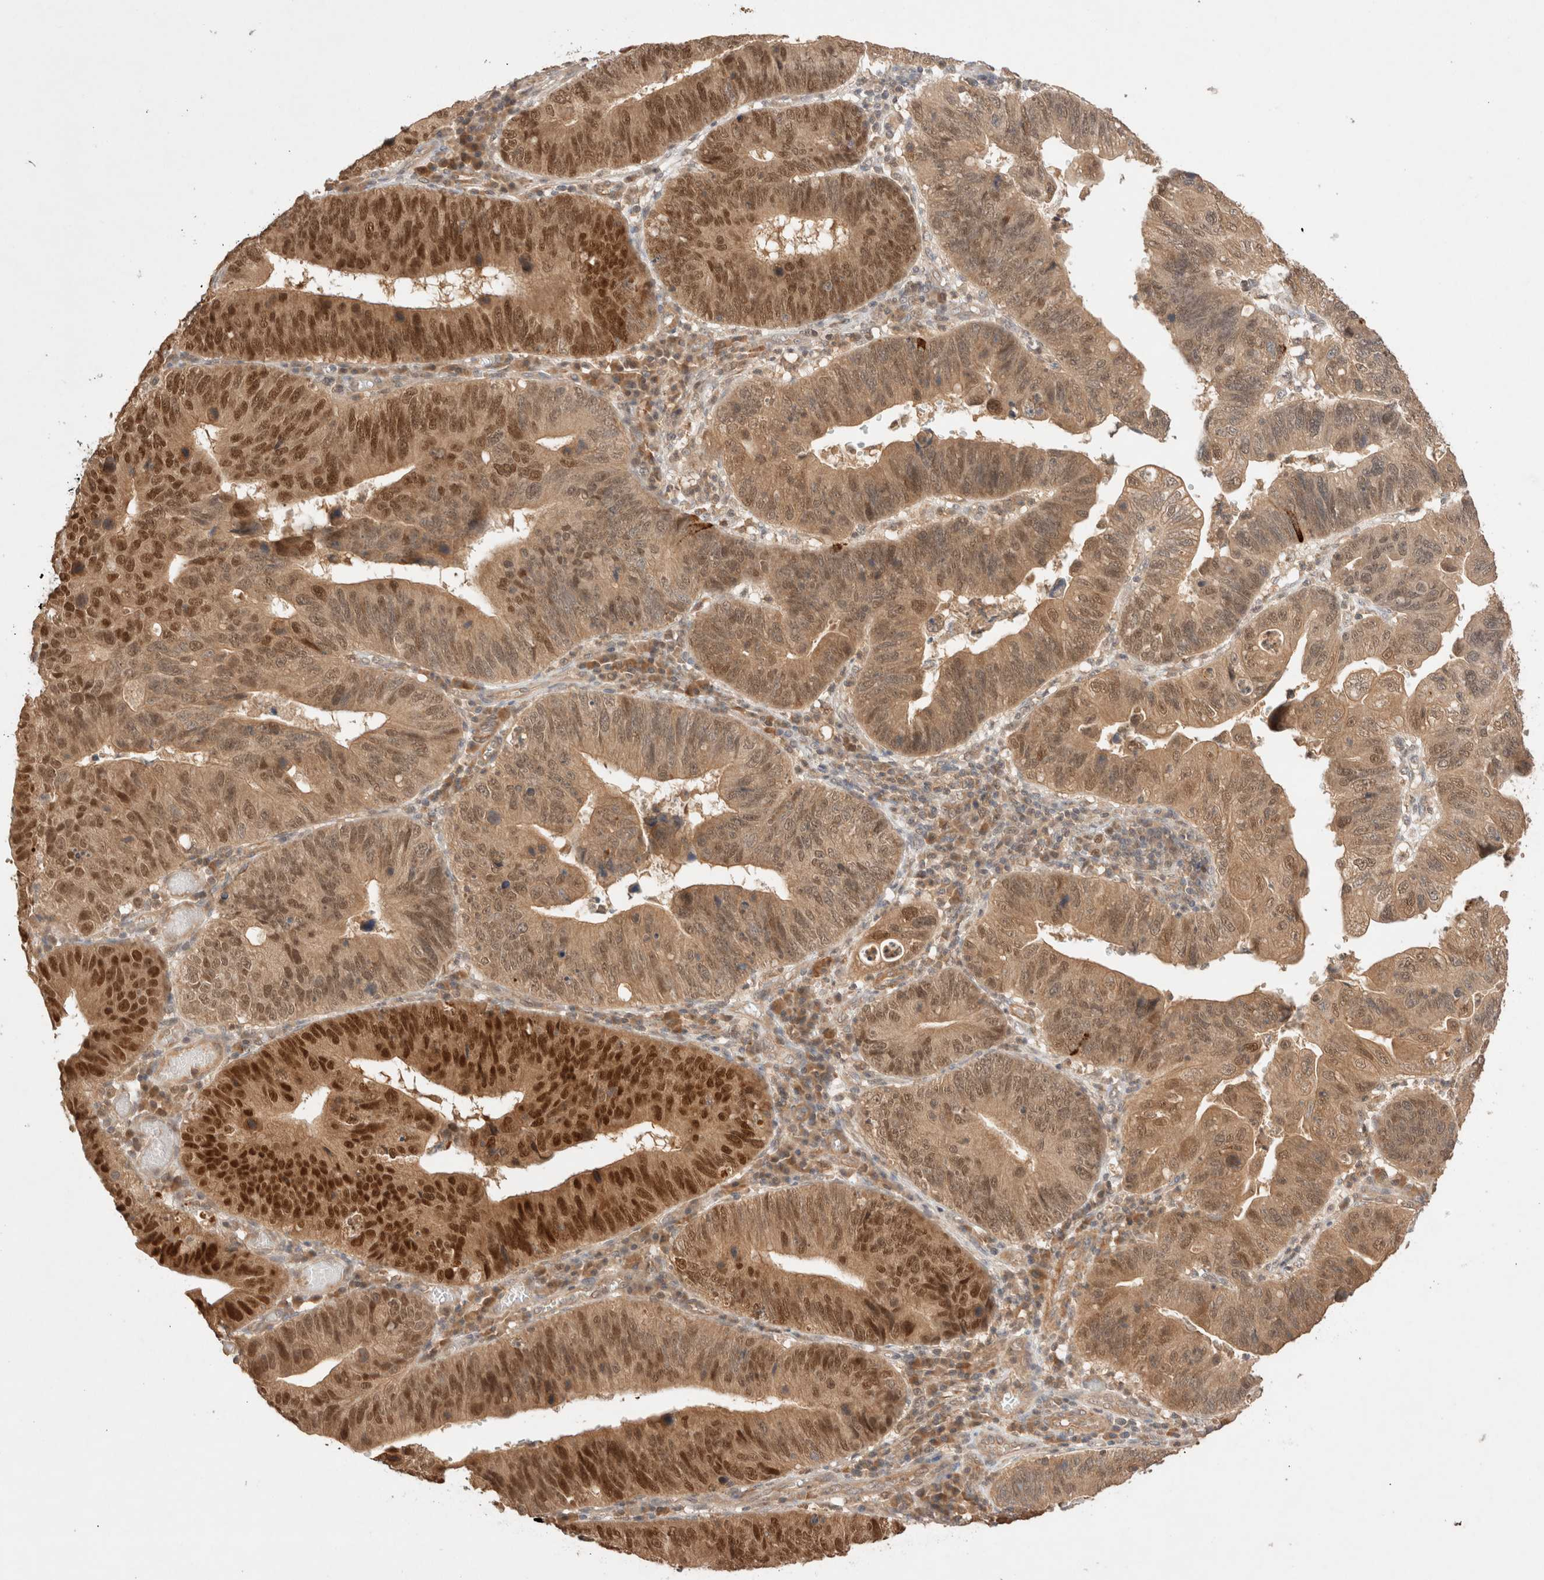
{"staining": {"intensity": "strong", "quantity": ">75%", "location": "cytoplasmic/membranous,nuclear"}, "tissue": "stomach cancer", "cell_type": "Tumor cells", "image_type": "cancer", "snomed": [{"axis": "morphology", "description": "Adenocarcinoma, NOS"}, {"axis": "topography", "description": "Stomach"}], "caption": "Immunohistochemical staining of stomach adenocarcinoma reveals strong cytoplasmic/membranous and nuclear protein positivity in about >75% of tumor cells.", "gene": "CARNMT1", "patient": {"sex": "male", "age": 59}}